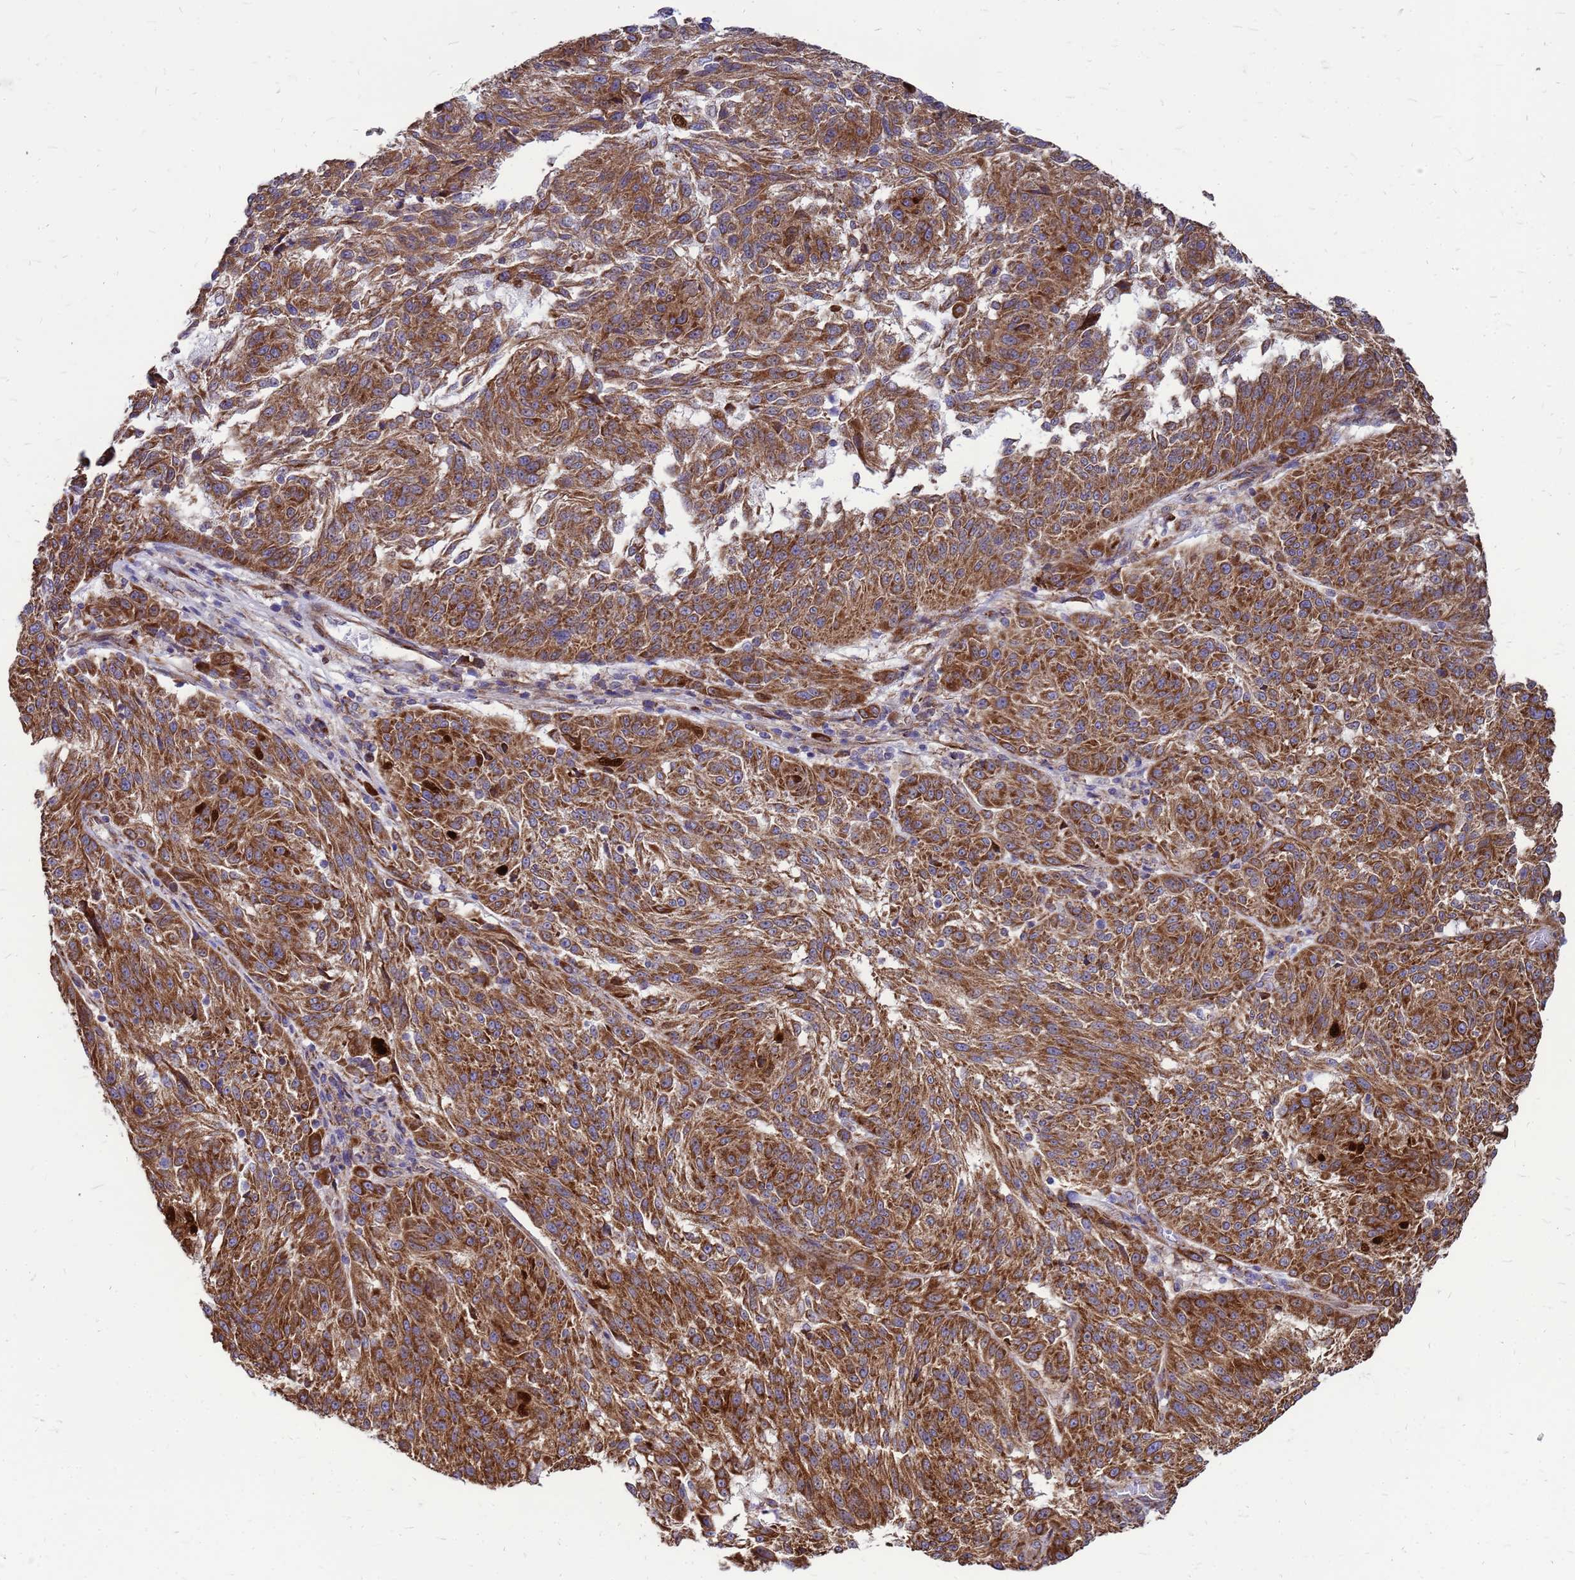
{"staining": {"intensity": "moderate", "quantity": ">75%", "location": "cytoplasmic/membranous"}, "tissue": "melanoma", "cell_type": "Tumor cells", "image_type": "cancer", "snomed": [{"axis": "morphology", "description": "Malignant melanoma, NOS"}, {"axis": "topography", "description": "Skin"}], "caption": "Moderate cytoplasmic/membranous protein expression is seen in approximately >75% of tumor cells in melanoma.", "gene": "FSTL4", "patient": {"sex": "male", "age": 53}}